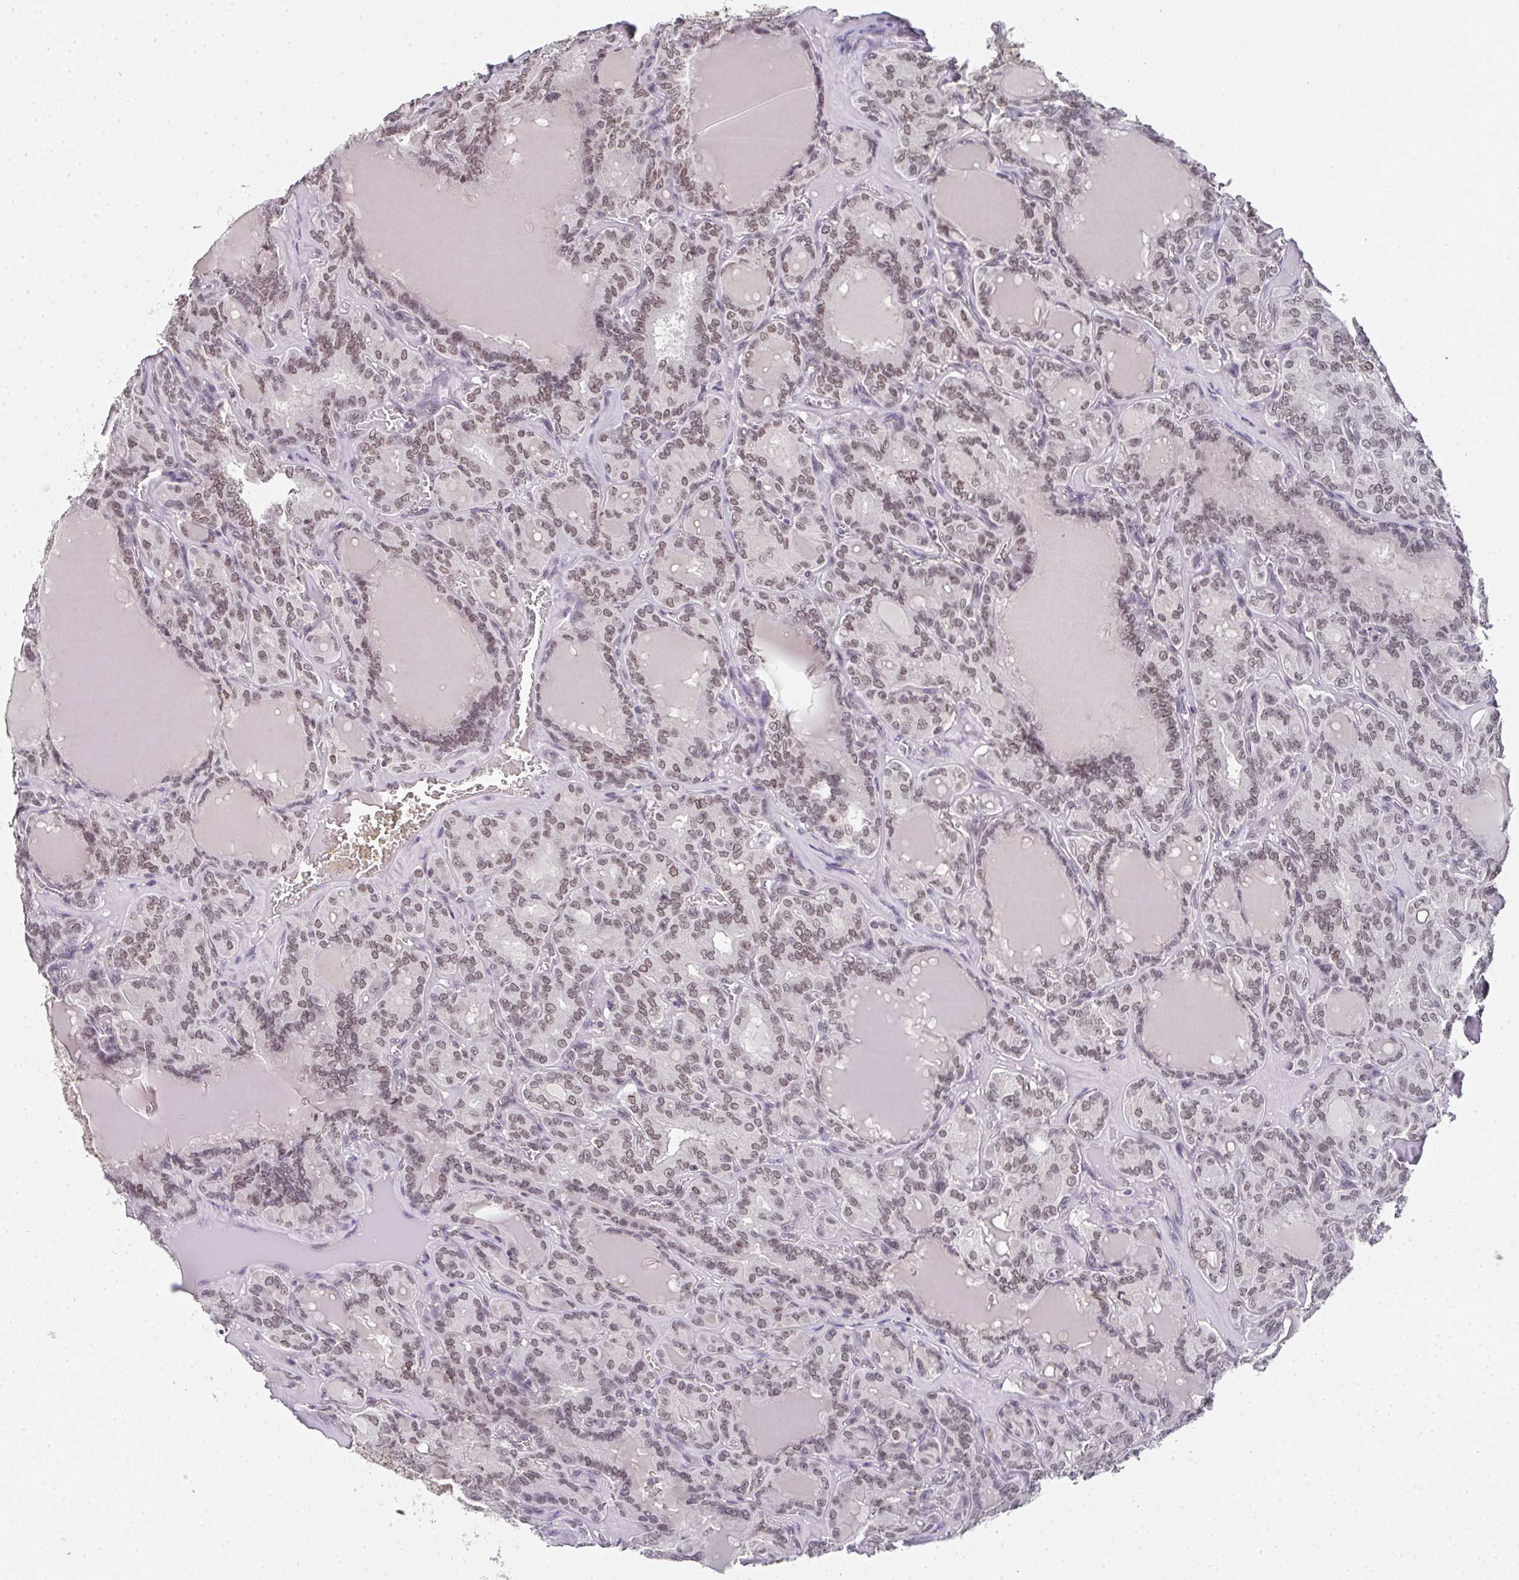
{"staining": {"intensity": "moderate", "quantity": ">75%", "location": "nuclear"}, "tissue": "thyroid cancer", "cell_type": "Tumor cells", "image_type": "cancer", "snomed": [{"axis": "morphology", "description": "Papillary adenocarcinoma, NOS"}, {"axis": "topography", "description": "Thyroid gland"}], "caption": "A medium amount of moderate nuclear expression is identified in approximately >75% of tumor cells in thyroid cancer (papillary adenocarcinoma) tissue. (Brightfield microscopy of DAB IHC at high magnification).", "gene": "DKC1", "patient": {"sex": "male", "age": 87}}